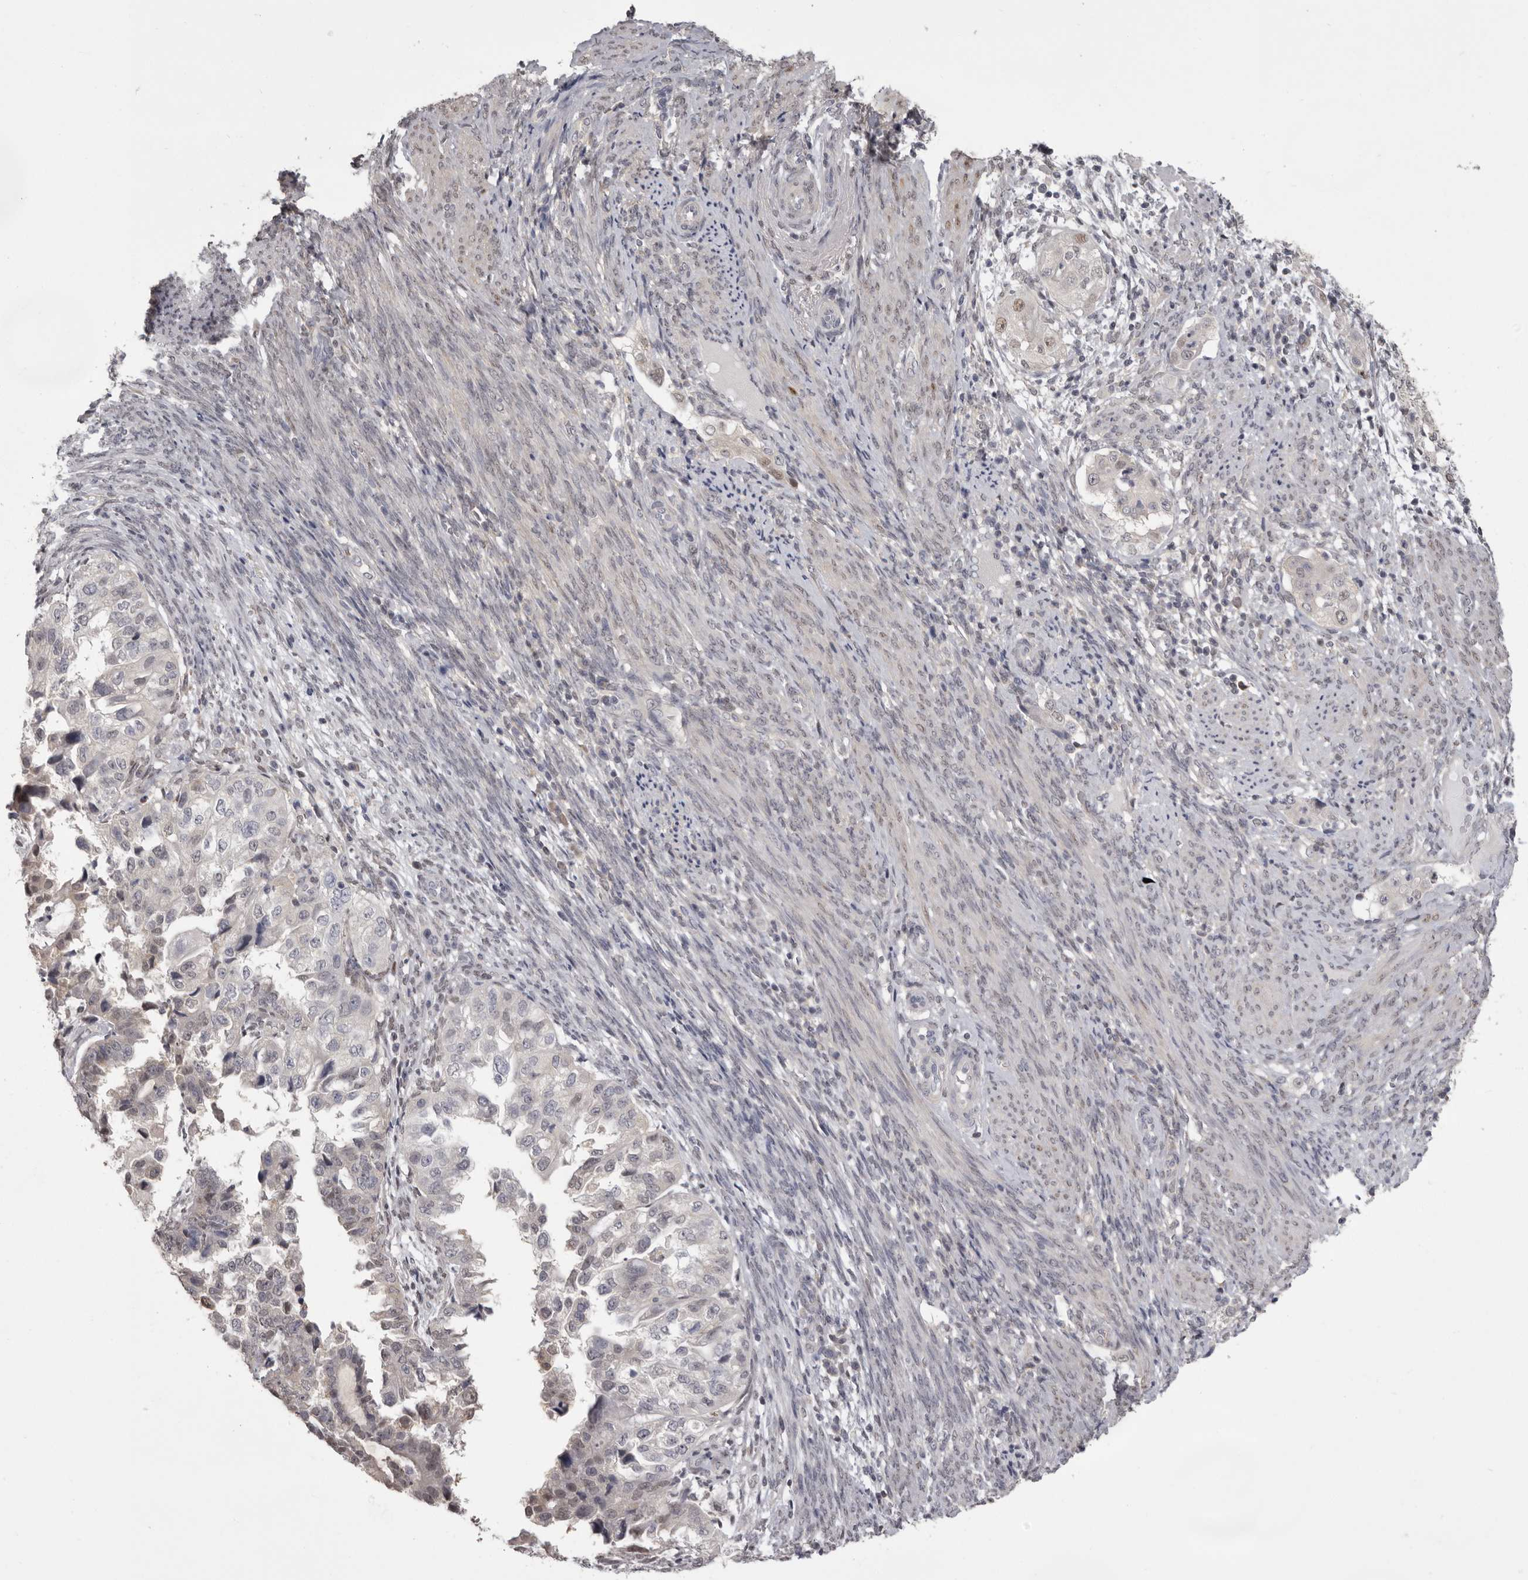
{"staining": {"intensity": "weak", "quantity": "<25%", "location": "cytoplasmic/membranous,nuclear"}, "tissue": "endometrial cancer", "cell_type": "Tumor cells", "image_type": "cancer", "snomed": [{"axis": "morphology", "description": "Adenocarcinoma, NOS"}, {"axis": "topography", "description": "Endometrium"}], "caption": "IHC image of adenocarcinoma (endometrial) stained for a protein (brown), which displays no staining in tumor cells. (Brightfield microscopy of DAB IHC at high magnification).", "gene": "MDH1", "patient": {"sex": "female", "age": 85}}